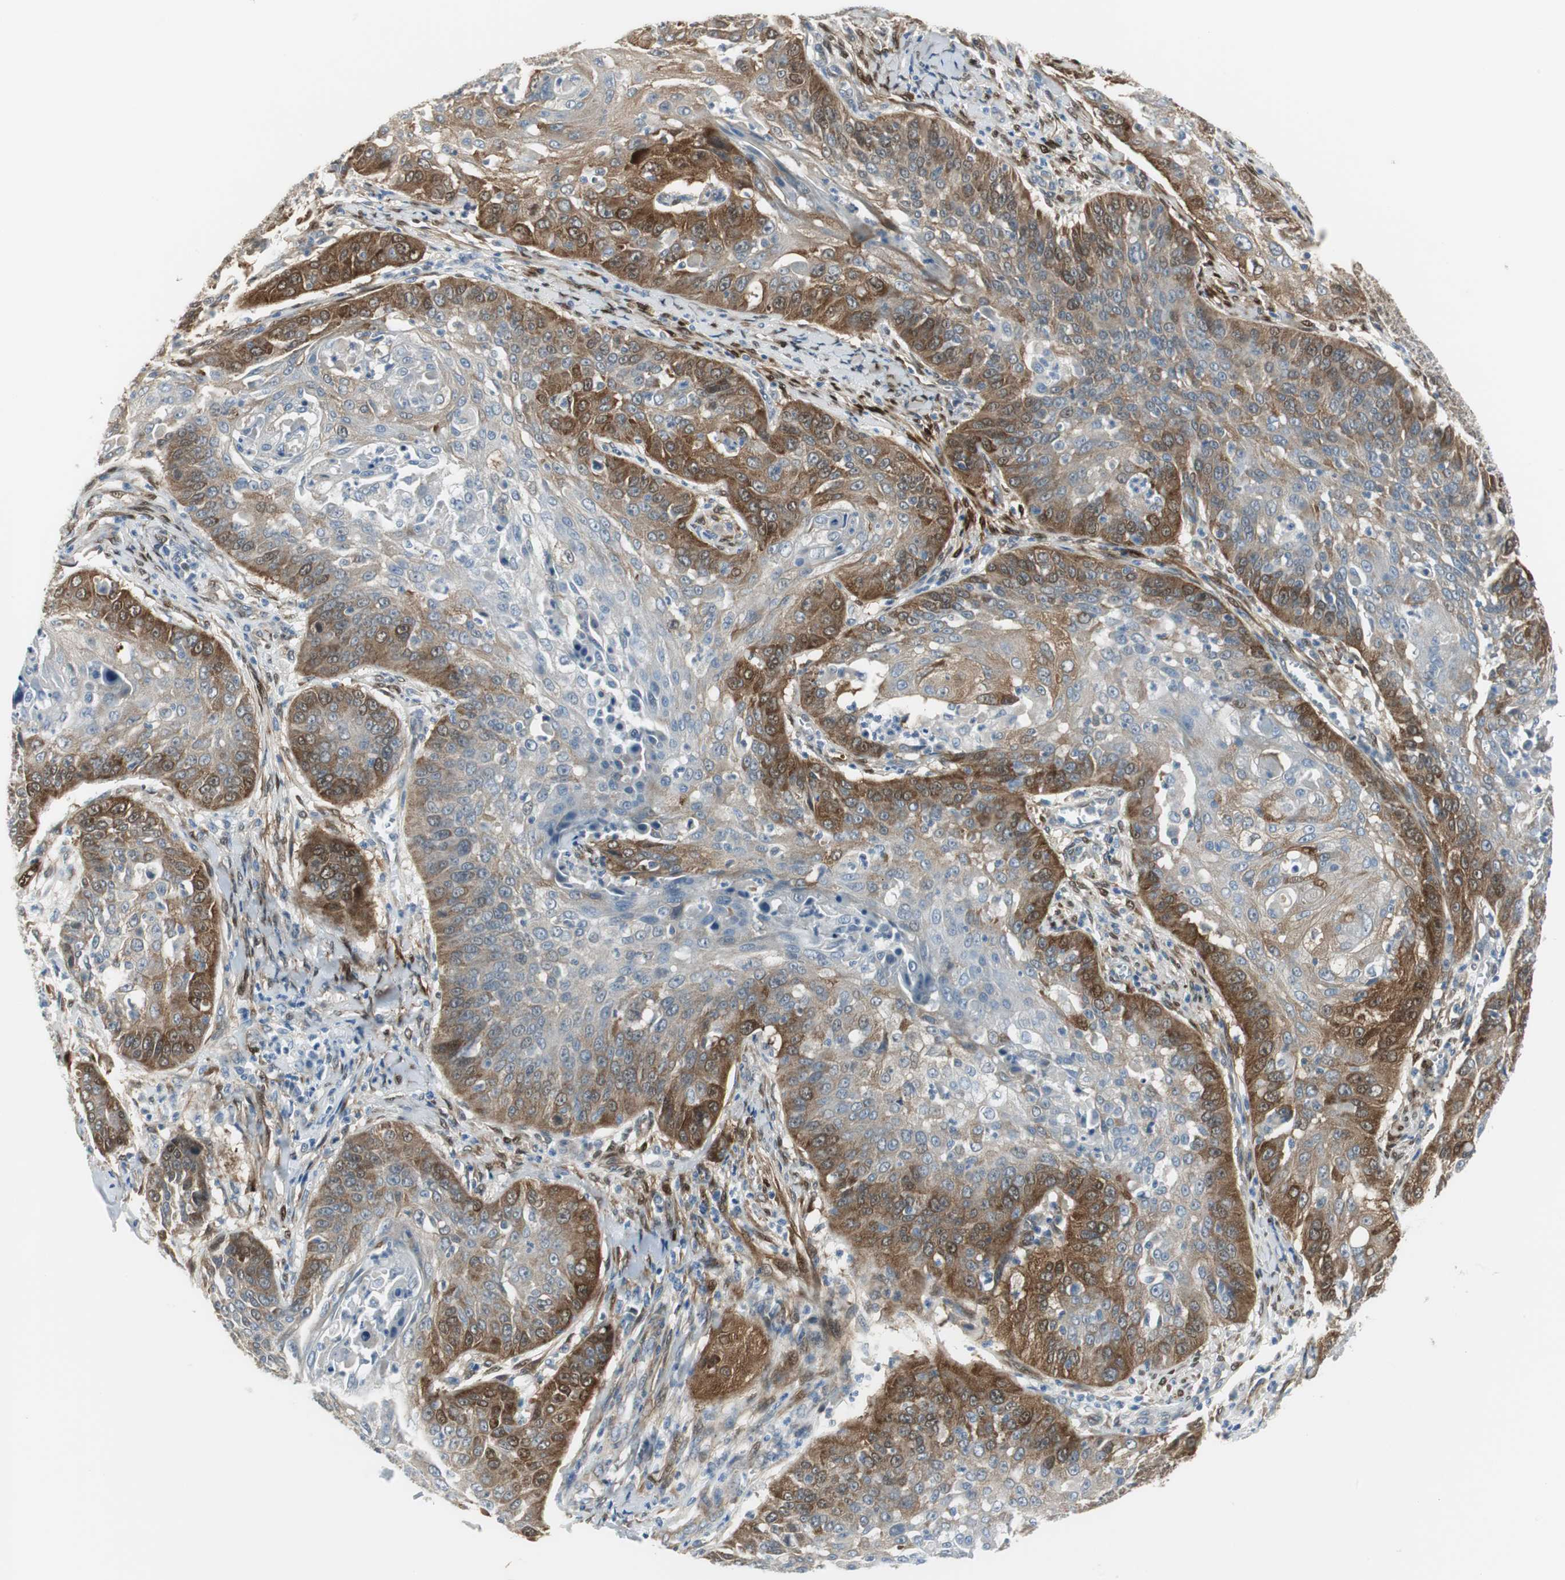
{"staining": {"intensity": "moderate", "quantity": "25%-75%", "location": "cytoplasmic/membranous"}, "tissue": "cervical cancer", "cell_type": "Tumor cells", "image_type": "cancer", "snomed": [{"axis": "morphology", "description": "Squamous cell carcinoma, NOS"}, {"axis": "topography", "description": "Cervix"}], "caption": "Protein analysis of cervical squamous cell carcinoma tissue shows moderate cytoplasmic/membranous positivity in about 25%-75% of tumor cells.", "gene": "FHL2", "patient": {"sex": "female", "age": 64}}